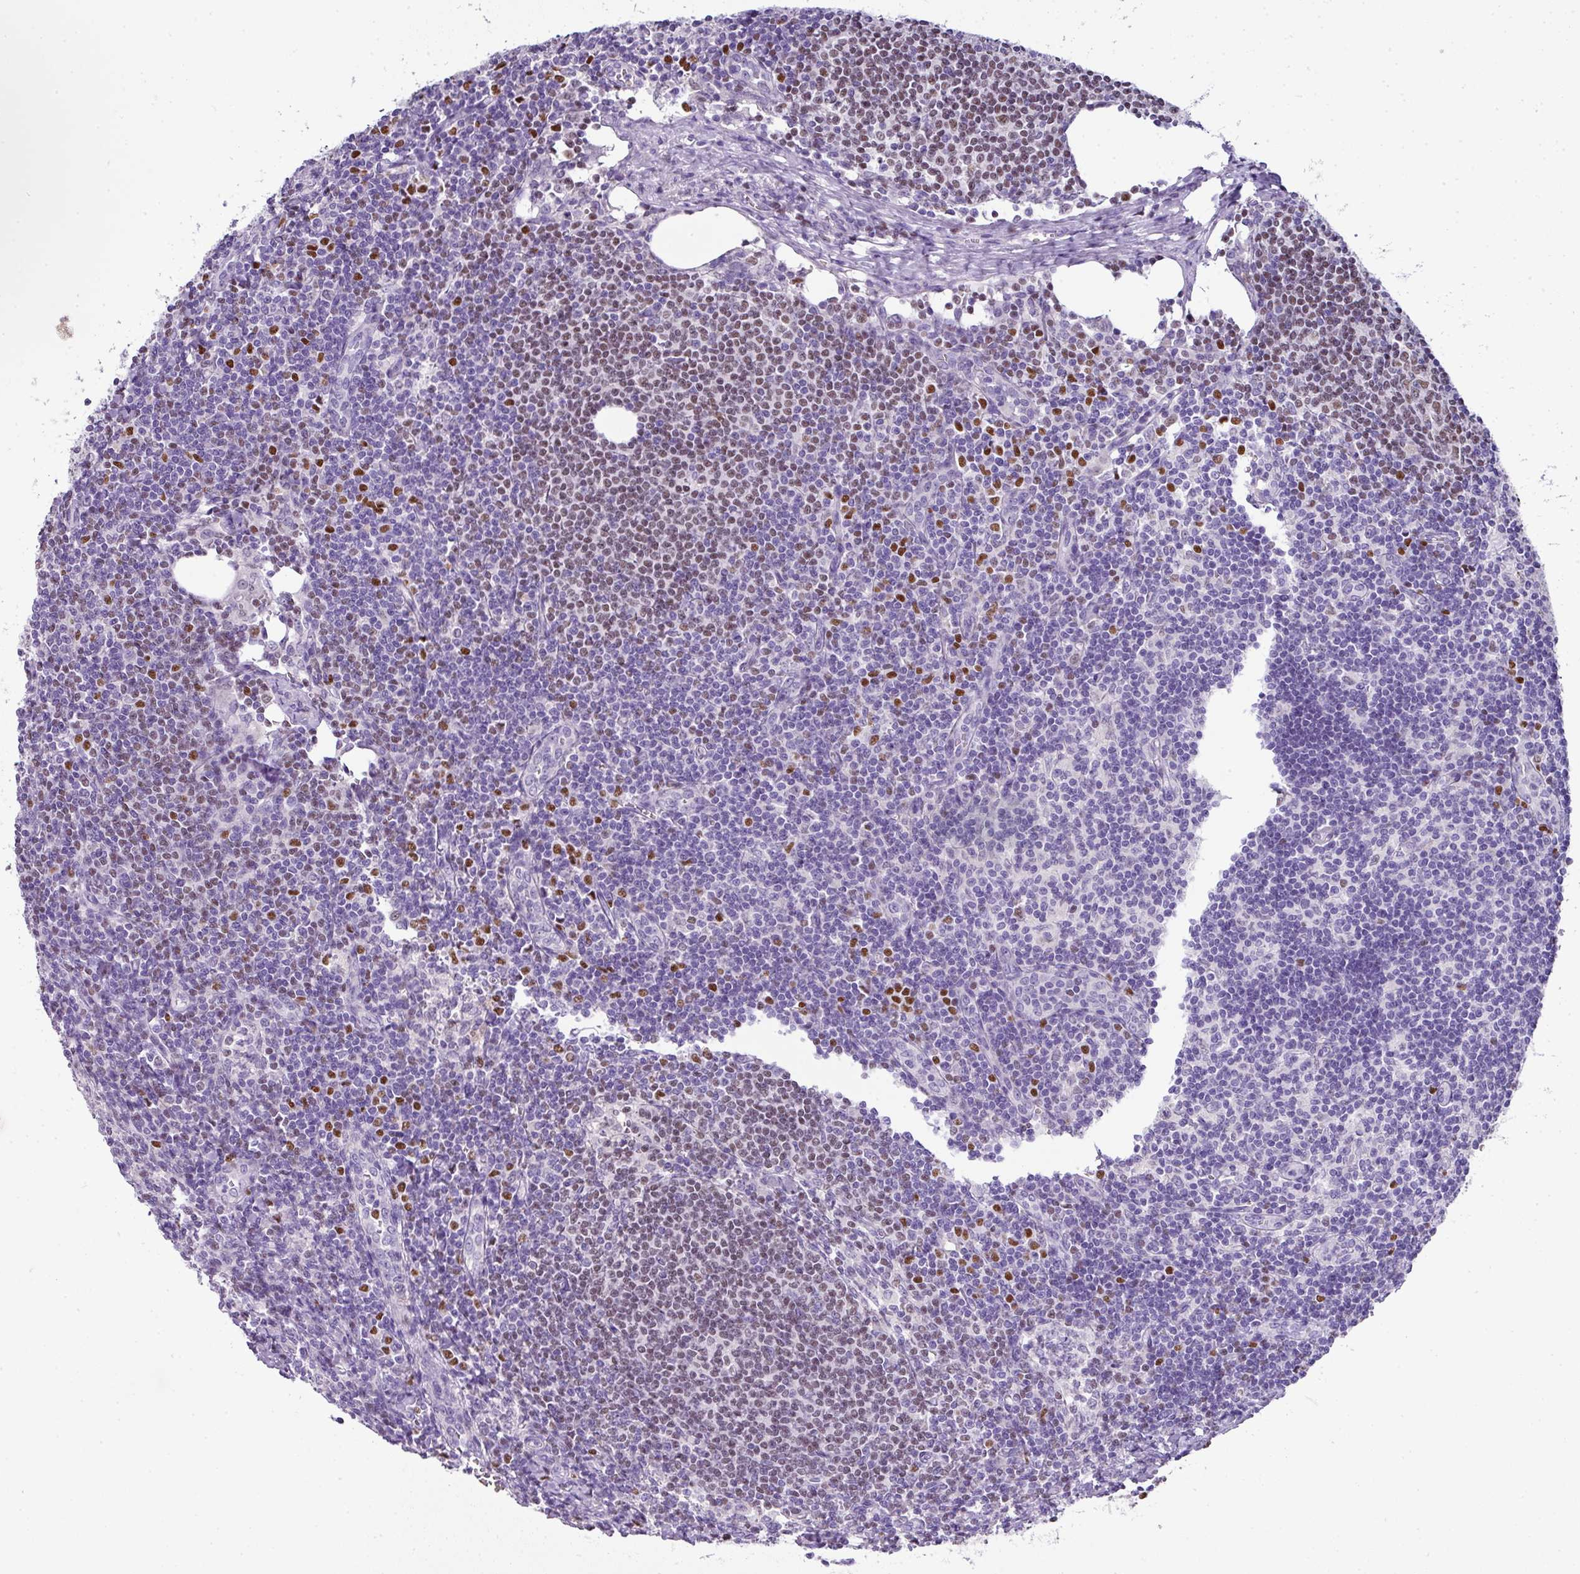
{"staining": {"intensity": "negative", "quantity": "none", "location": "none"}, "tissue": "lymph node", "cell_type": "Germinal center cells", "image_type": "normal", "snomed": [{"axis": "morphology", "description": "Normal tissue, NOS"}, {"axis": "topography", "description": "Lymph node"}], "caption": "An IHC histopathology image of unremarkable lymph node is shown. There is no staining in germinal center cells of lymph node.", "gene": "BCL11A", "patient": {"sex": "female", "age": 59}}